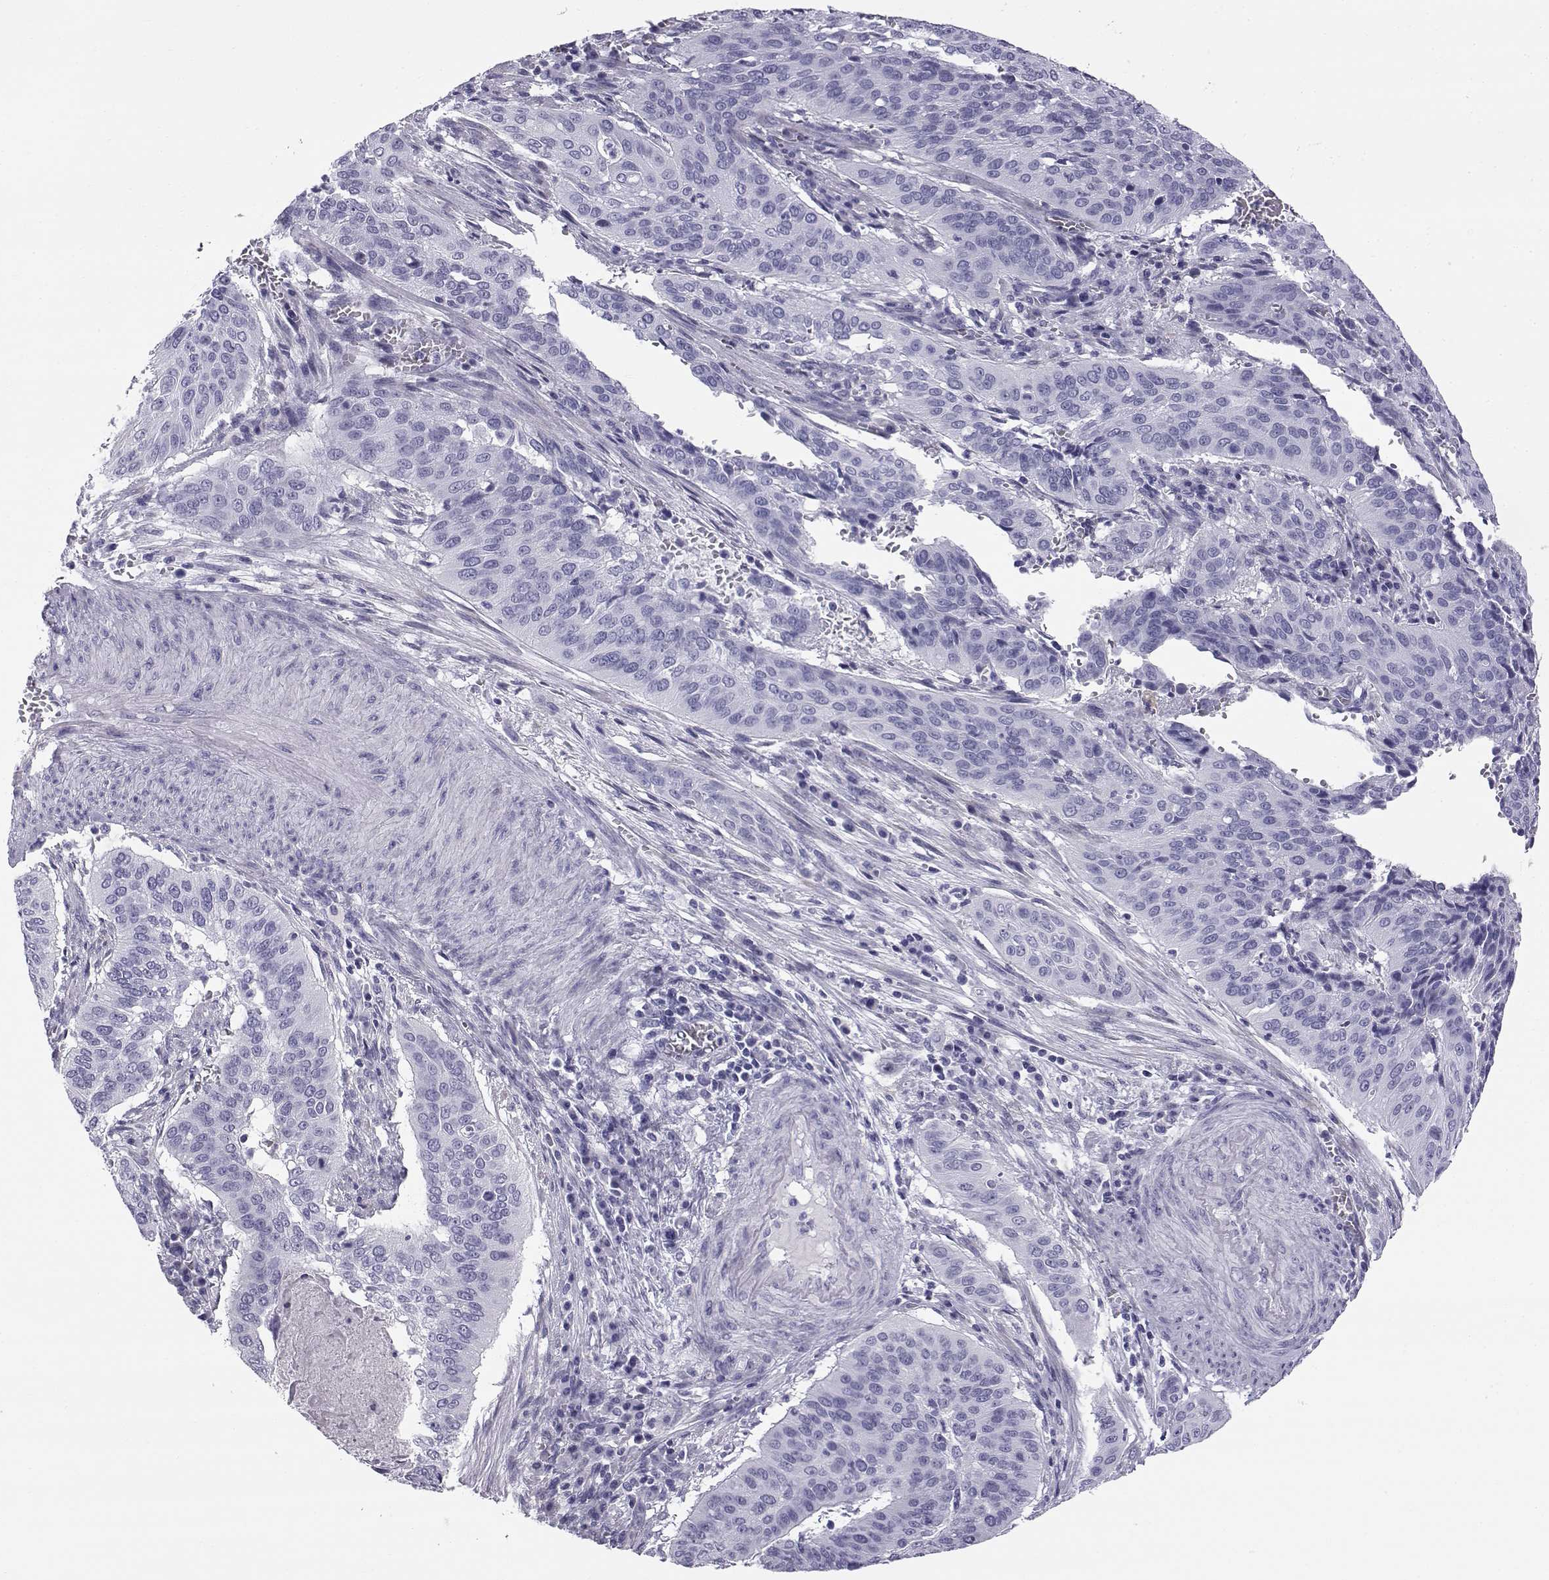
{"staining": {"intensity": "negative", "quantity": "none", "location": "none"}, "tissue": "cervical cancer", "cell_type": "Tumor cells", "image_type": "cancer", "snomed": [{"axis": "morphology", "description": "Squamous cell carcinoma, NOS"}, {"axis": "topography", "description": "Cervix"}], "caption": "DAB (3,3'-diaminobenzidine) immunohistochemical staining of human cervical squamous cell carcinoma demonstrates no significant positivity in tumor cells. (DAB immunohistochemistry visualized using brightfield microscopy, high magnification).", "gene": "RNASE12", "patient": {"sex": "female", "age": 39}}